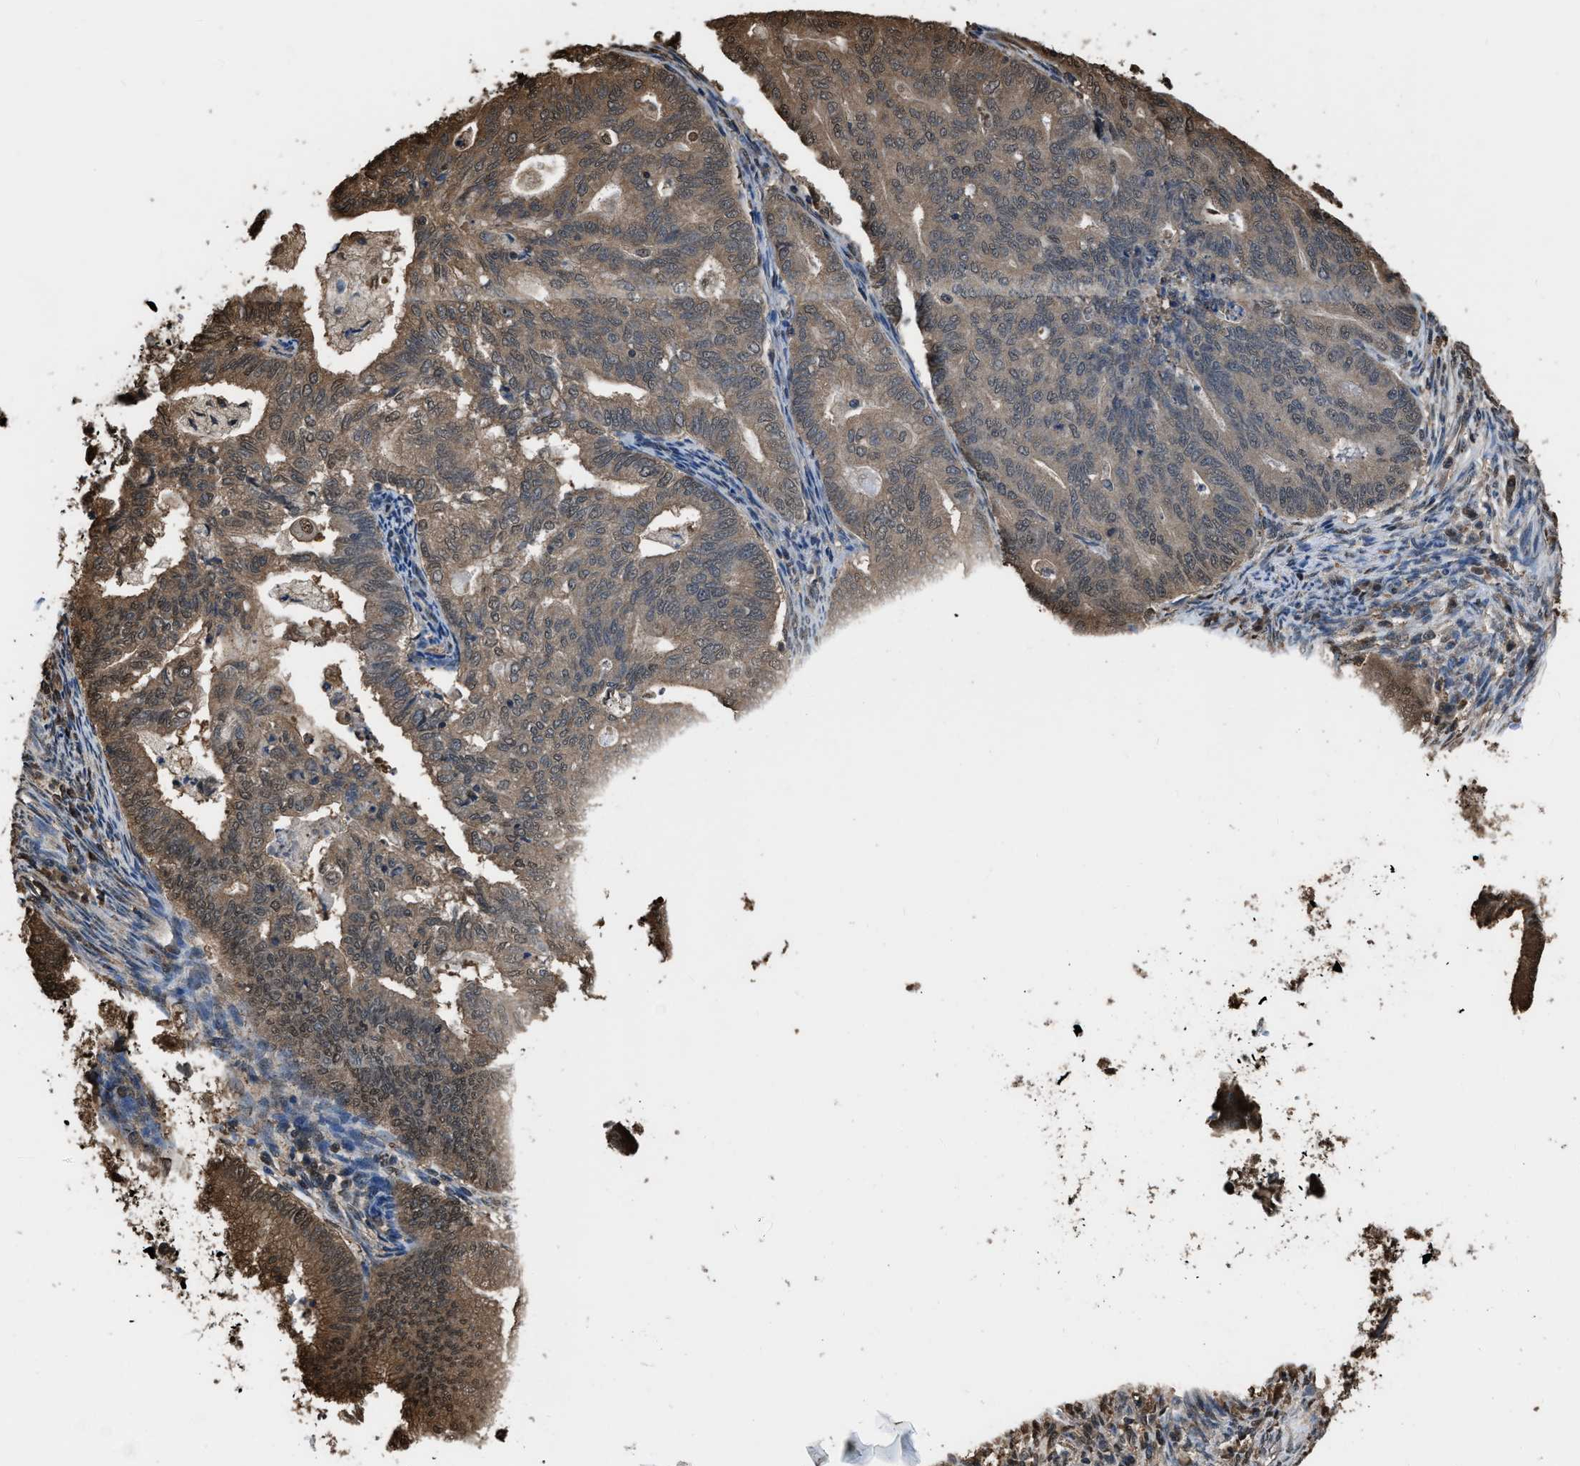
{"staining": {"intensity": "weak", "quantity": ">75%", "location": "cytoplasmic/membranous,nuclear"}, "tissue": "endometrial cancer", "cell_type": "Tumor cells", "image_type": "cancer", "snomed": [{"axis": "morphology", "description": "Polyp, NOS"}, {"axis": "morphology", "description": "Adenocarcinoma, NOS"}, {"axis": "morphology", "description": "Adenoma, NOS"}, {"axis": "topography", "description": "Endometrium"}], "caption": "Weak cytoplasmic/membranous and nuclear staining is present in about >75% of tumor cells in adenoma (endometrial).", "gene": "FNTA", "patient": {"sex": "female", "age": 79}}